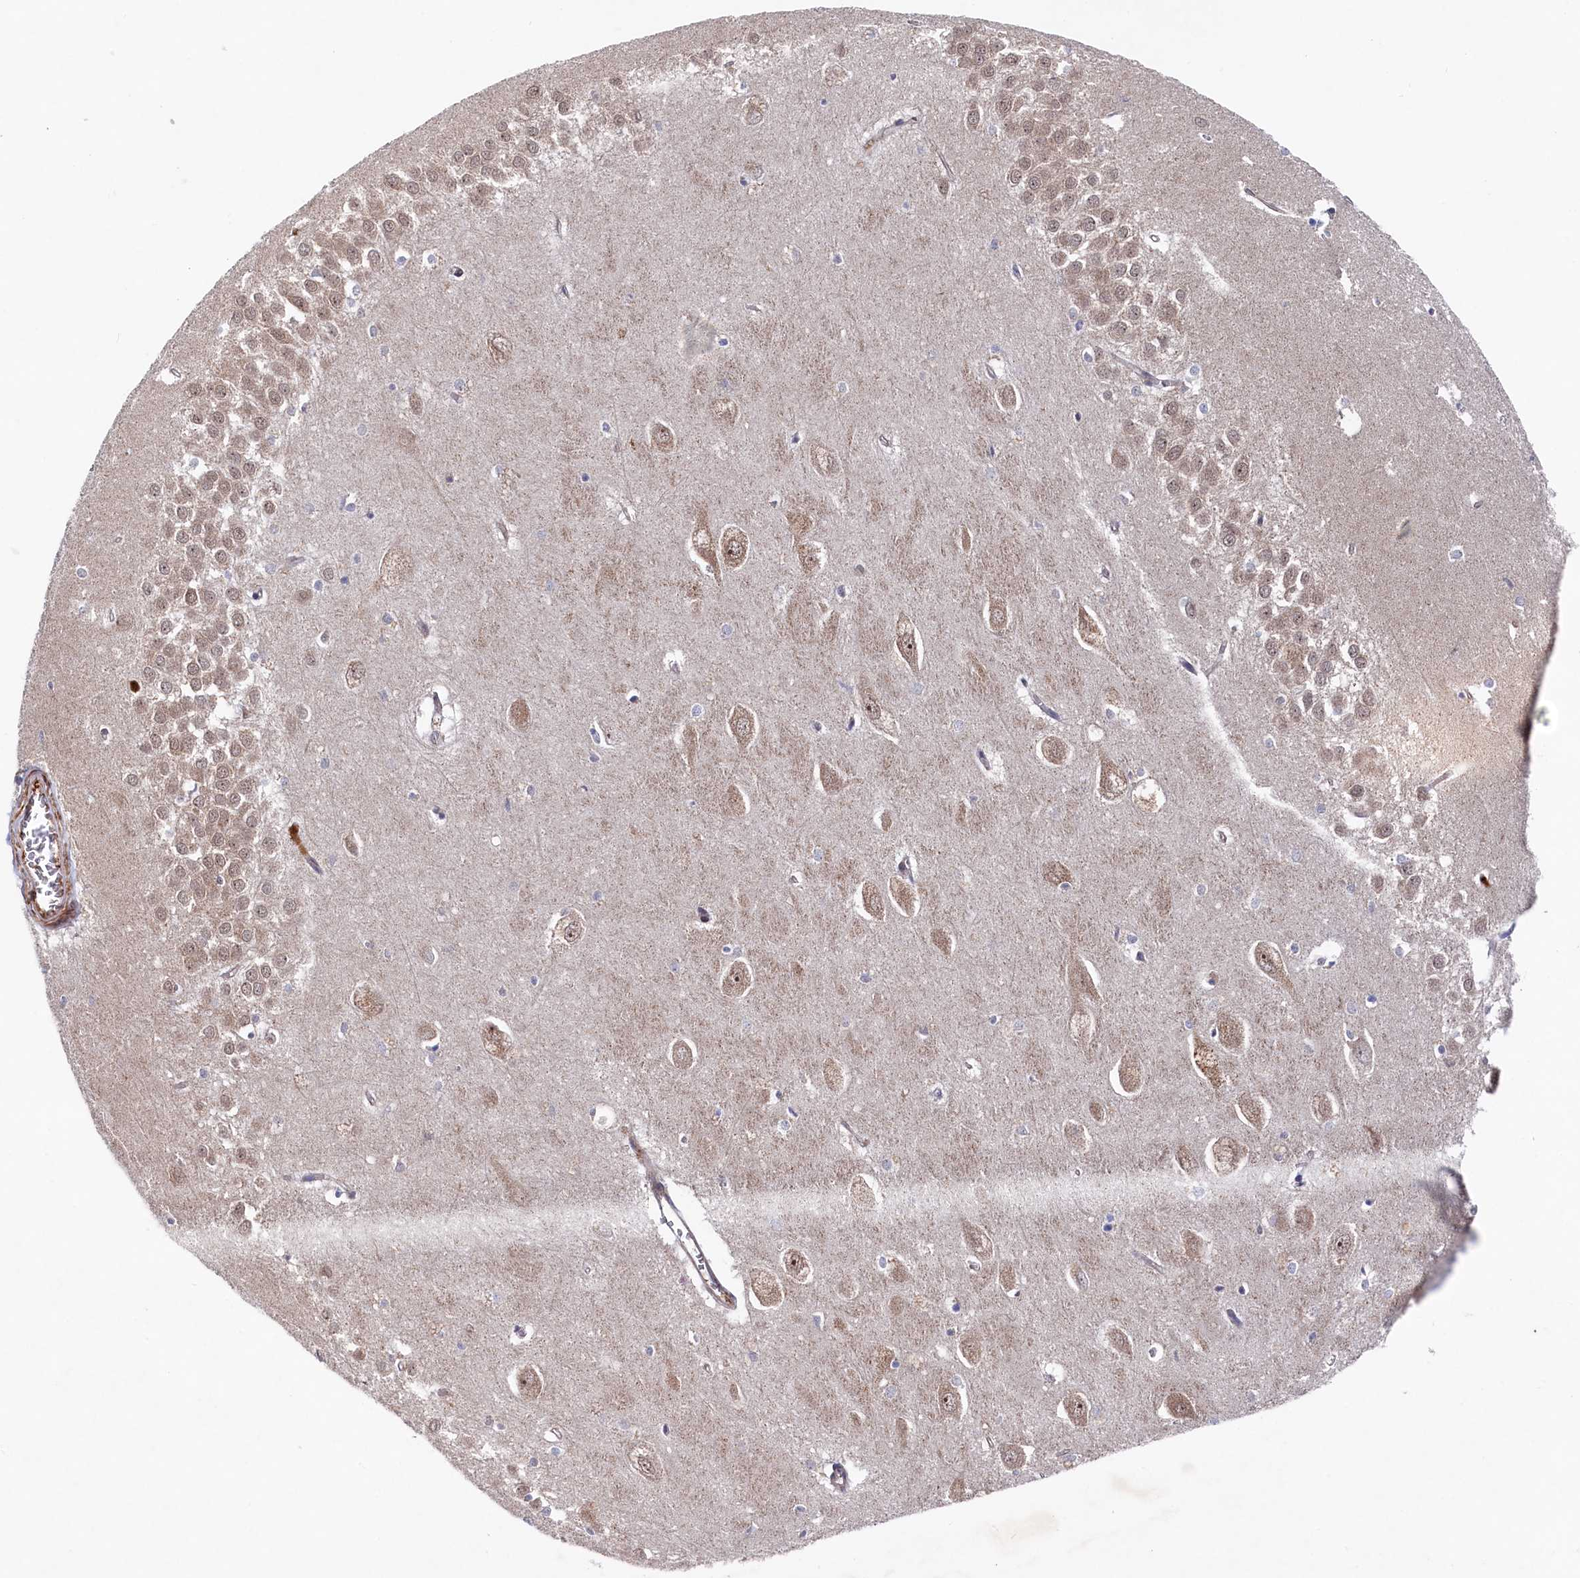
{"staining": {"intensity": "negative", "quantity": "none", "location": "none"}, "tissue": "hippocampus", "cell_type": "Glial cells", "image_type": "normal", "snomed": [{"axis": "morphology", "description": "Normal tissue, NOS"}, {"axis": "topography", "description": "Hippocampus"}], "caption": "The micrograph displays no significant staining in glial cells of hippocampus. Nuclei are stained in blue.", "gene": "CHCHD1", "patient": {"sex": "female", "age": 64}}